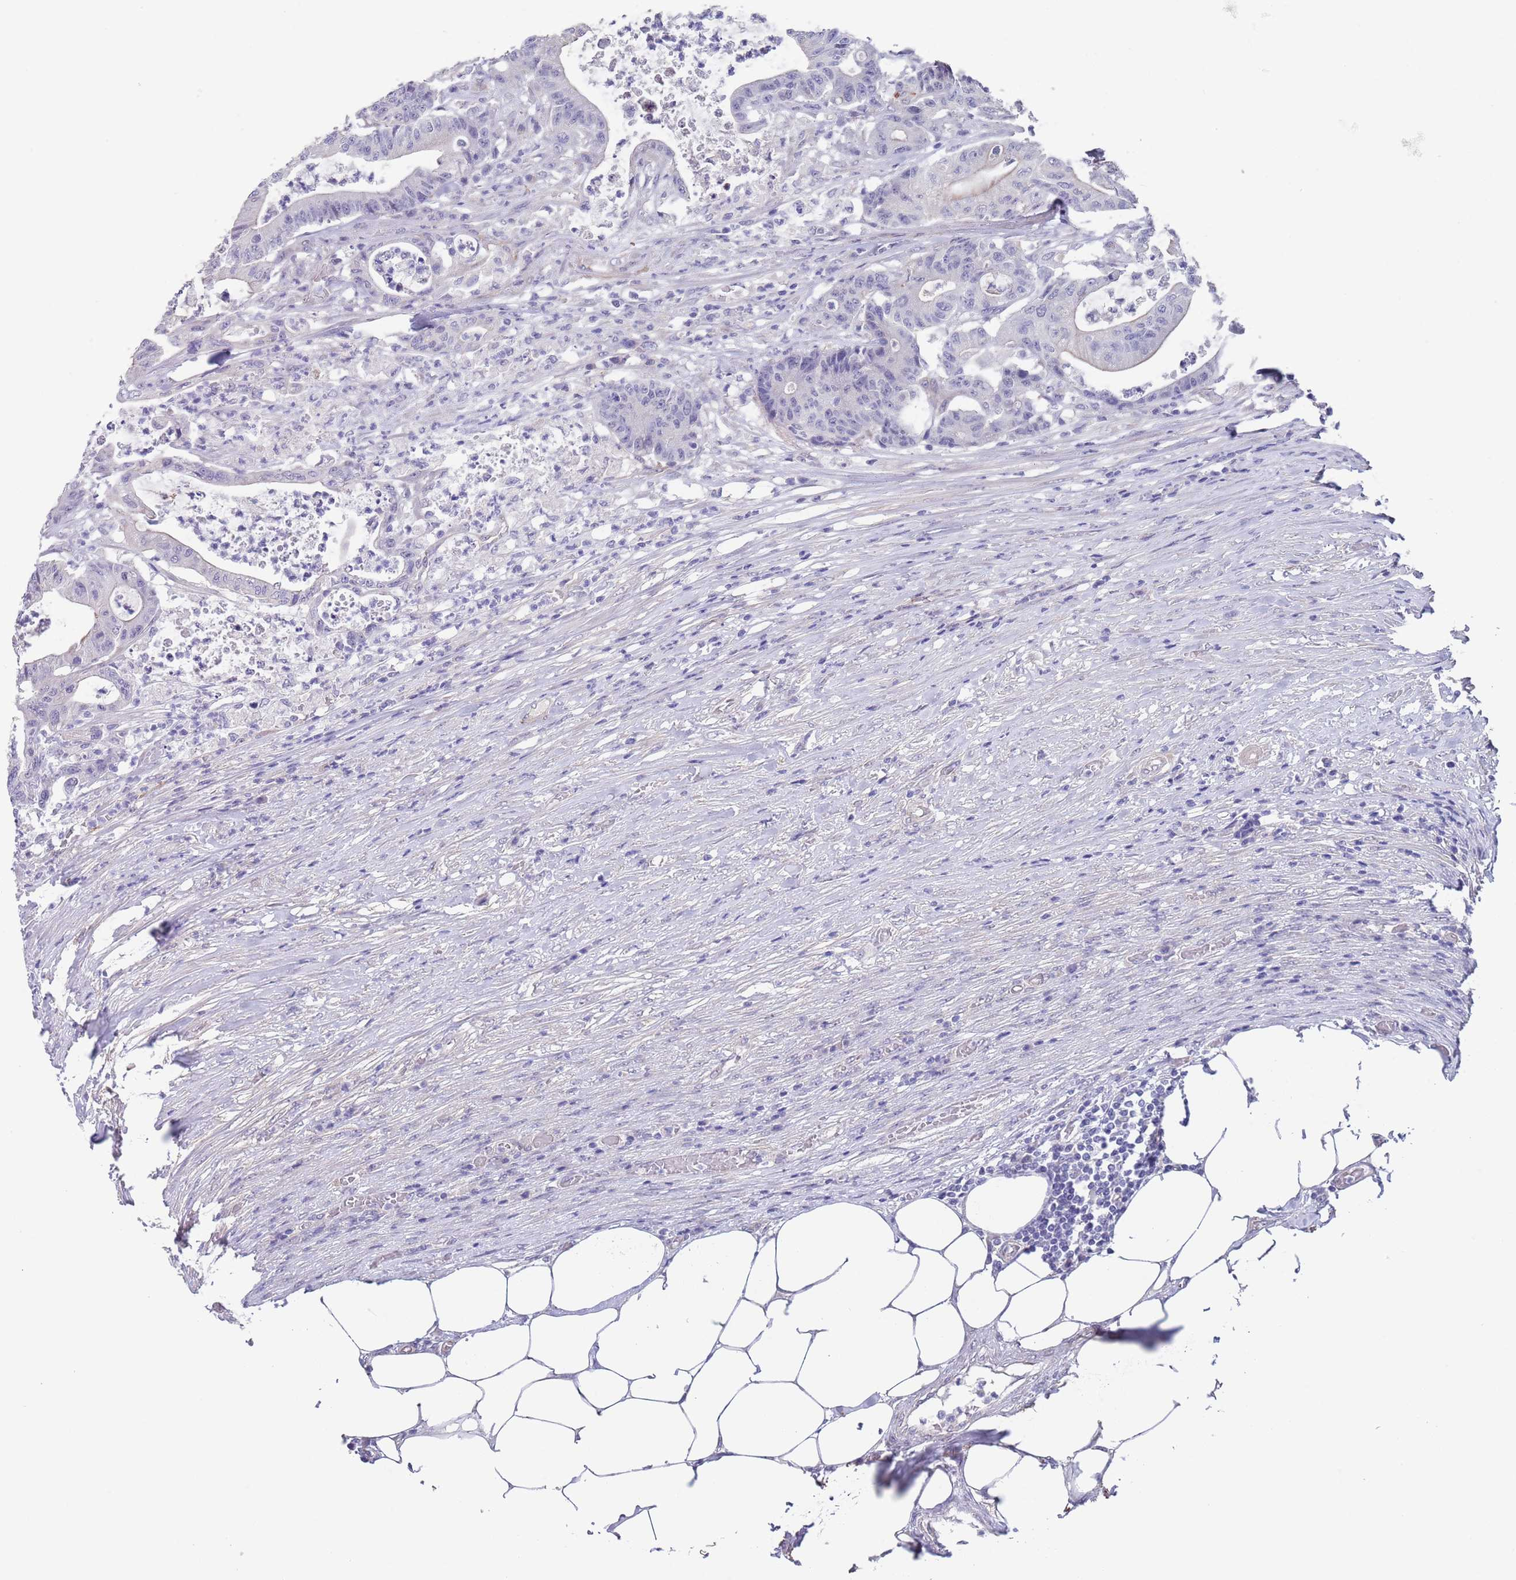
{"staining": {"intensity": "negative", "quantity": "none", "location": "none"}, "tissue": "colorectal cancer", "cell_type": "Tumor cells", "image_type": "cancer", "snomed": [{"axis": "morphology", "description": "Adenocarcinoma, NOS"}, {"axis": "topography", "description": "Colon"}], "caption": "Protein analysis of colorectal cancer (adenocarcinoma) exhibits no significant expression in tumor cells.", "gene": "RNF169", "patient": {"sex": "female", "age": 84}}